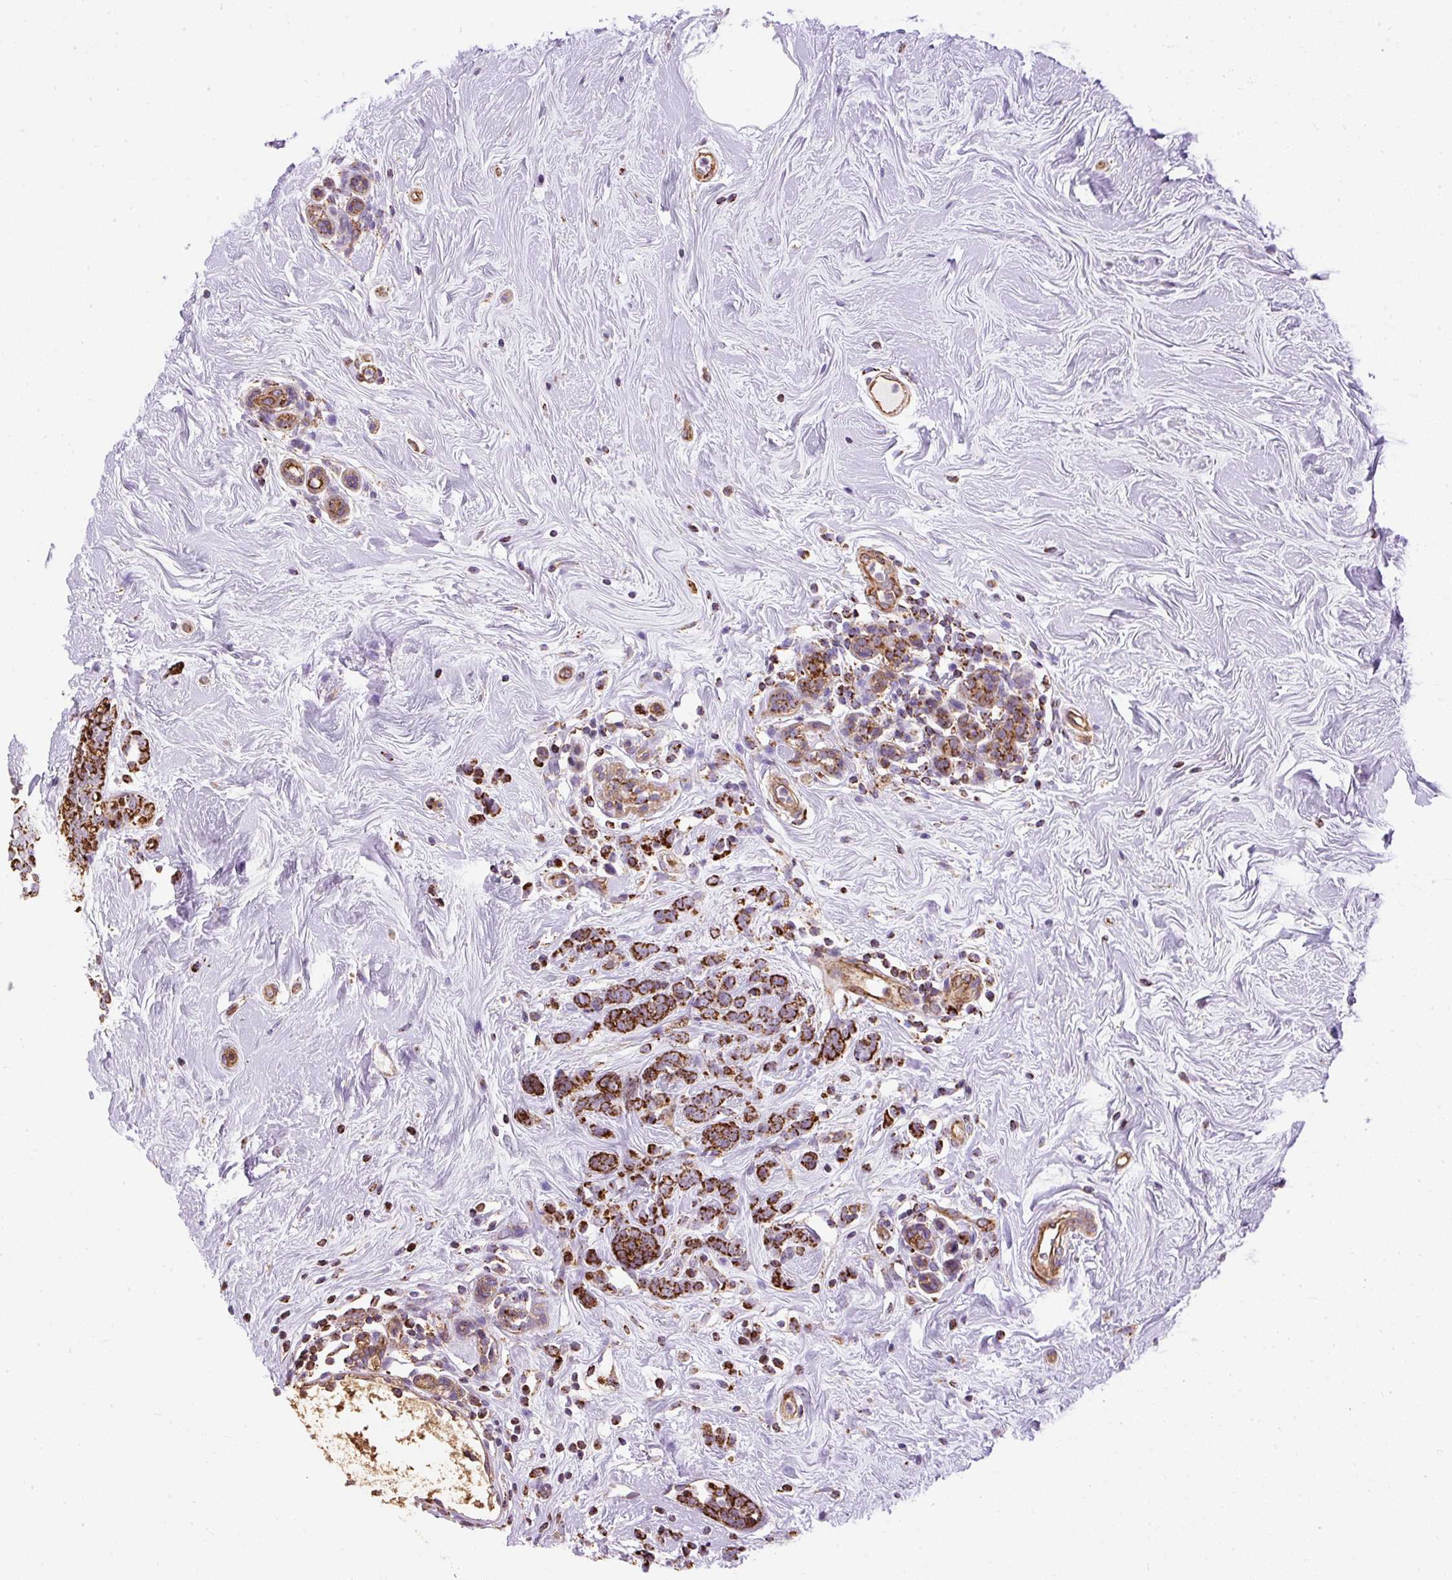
{"staining": {"intensity": "strong", "quantity": ">75%", "location": "cytoplasmic/membranous"}, "tissue": "breast cancer", "cell_type": "Tumor cells", "image_type": "cancer", "snomed": [{"axis": "morphology", "description": "Lobular carcinoma"}, {"axis": "topography", "description": "Breast"}], "caption": "This is an image of immunohistochemistry (IHC) staining of lobular carcinoma (breast), which shows strong positivity in the cytoplasmic/membranous of tumor cells.", "gene": "CEP290", "patient": {"sex": "female", "age": 58}}